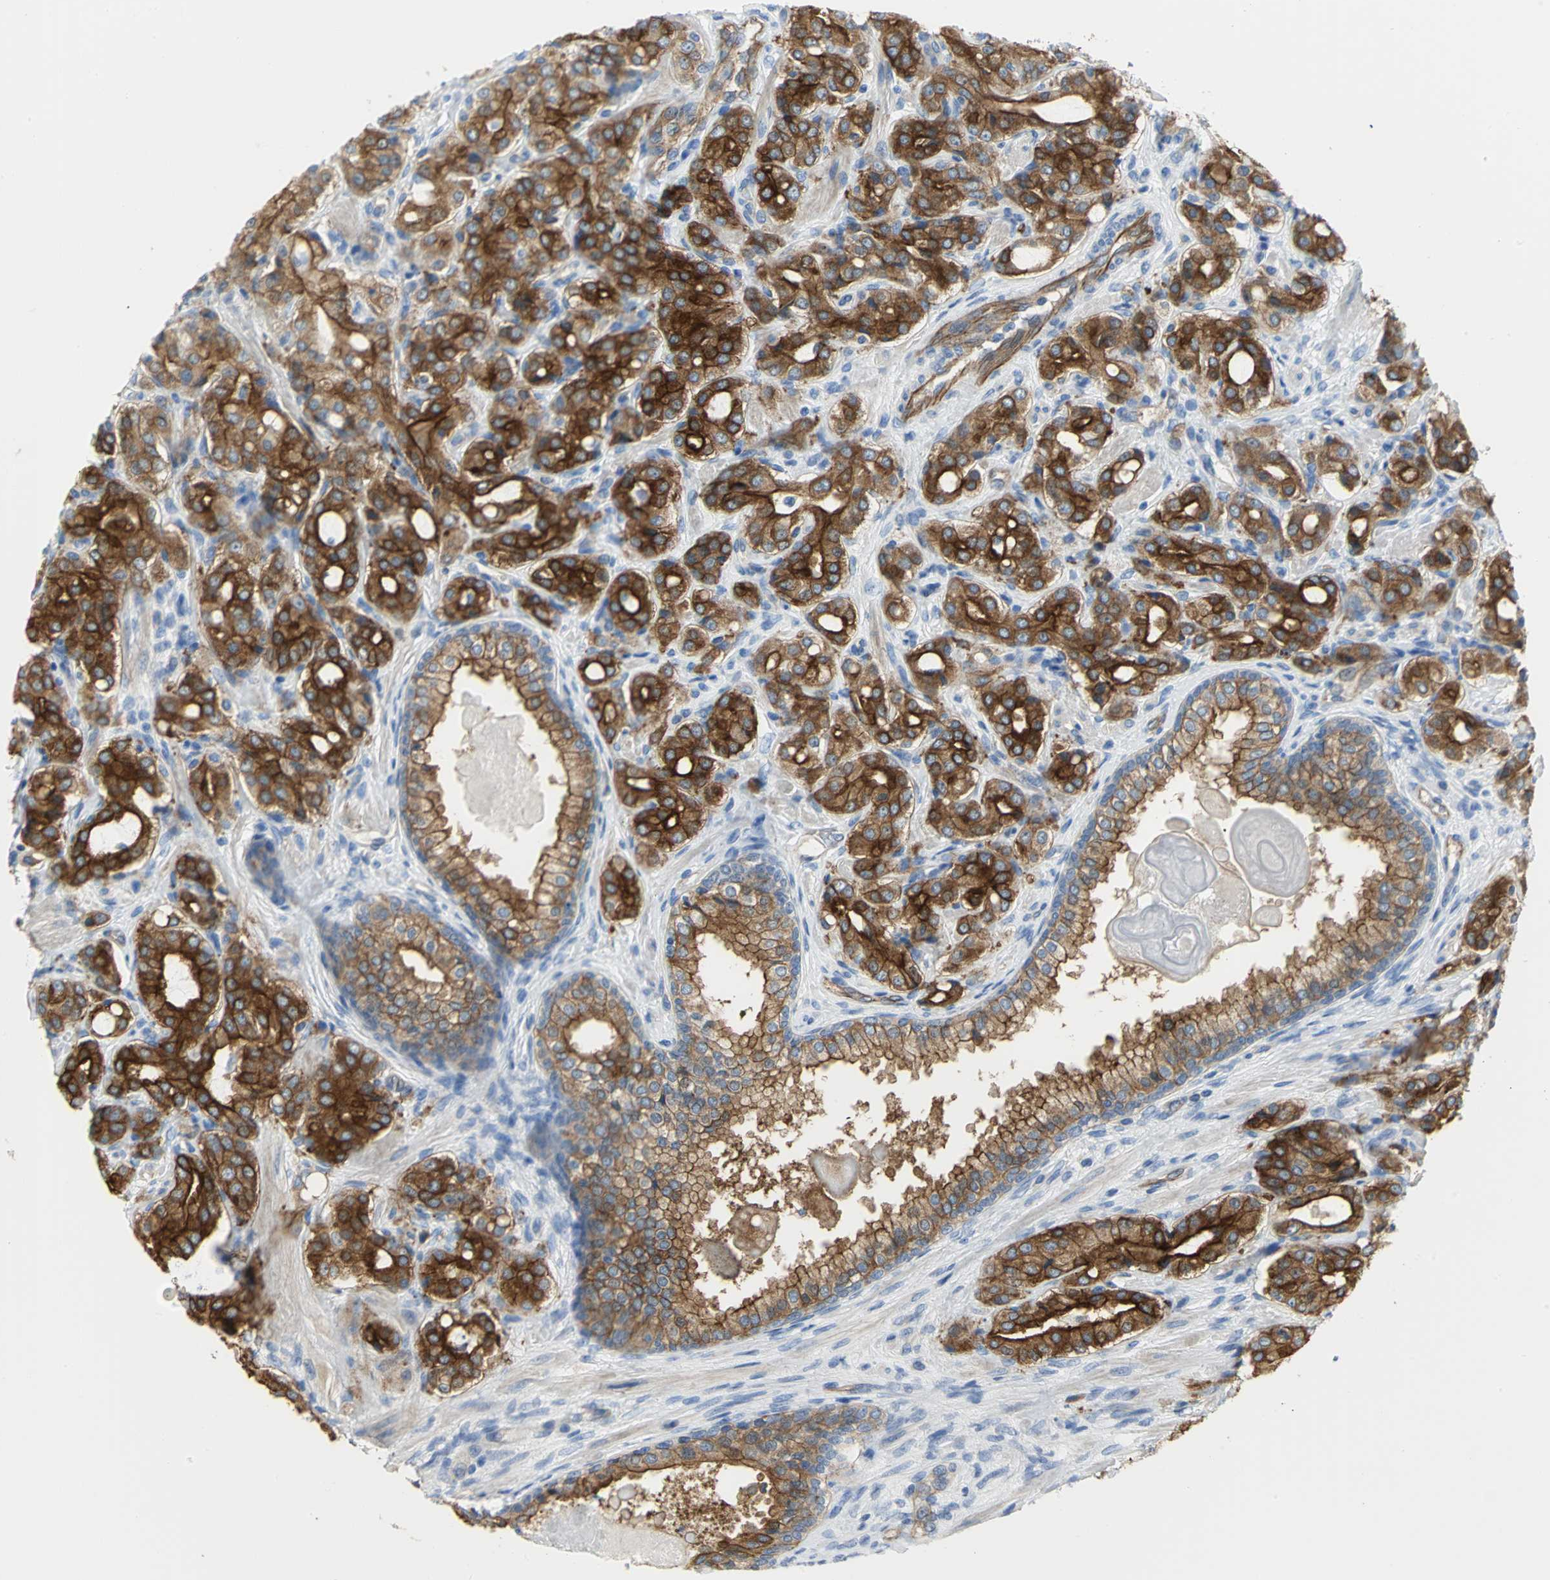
{"staining": {"intensity": "strong", "quantity": ">75%", "location": "cytoplasmic/membranous"}, "tissue": "prostate cancer", "cell_type": "Tumor cells", "image_type": "cancer", "snomed": [{"axis": "morphology", "description": "Adenocarcinoma, High grade"}, {"axis": "topography", "description": "Prostate"}], "caption": "Strong cytoplasmic/membranous protein positivity is identified in about >75% of tumor cells in high-grade adenocarcinoma (prostate).", "gene": "FLNB", "patient": {"sex": "male", "age": 72}}